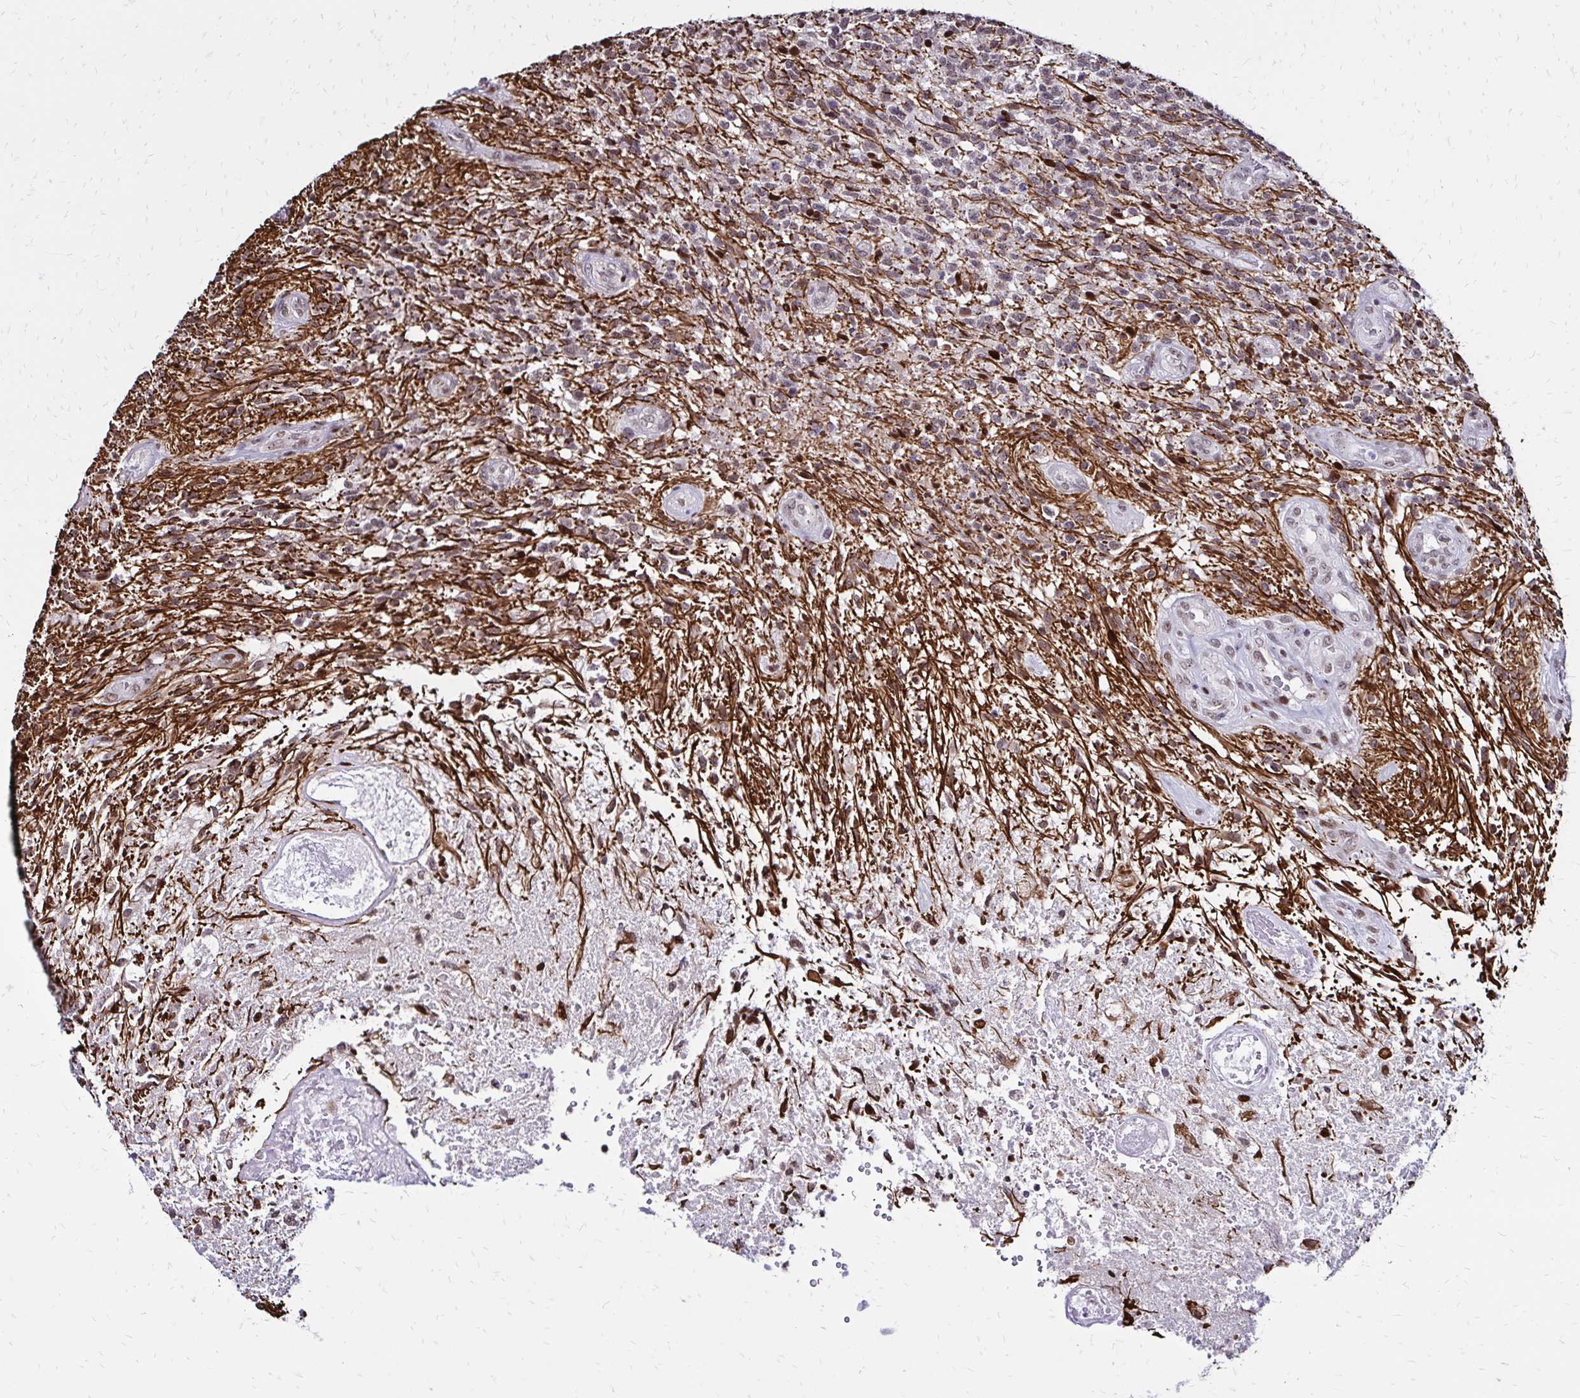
{"staining": {"intensity": "weak", "quantity": "<25%", "location": "cytoplasmic/membranous"}, "tissue": "glioma", "cell_type": "Tumor cells", "image_type": "cancer", "snomed": [{"axis": "morphology", "description": "Glioma, malignant, High grade"}, {"axis": "topography", "description": "Brain"}], "caption": "Tumor cells are negative for brown protein staining in glioma. (Stains: DAB IHC with hematoxylin counter stain, Microscopy: brightfield microscopy at high magnification).", "gene": "TOB1", "patient": {"sex": "male", "age": 56}}